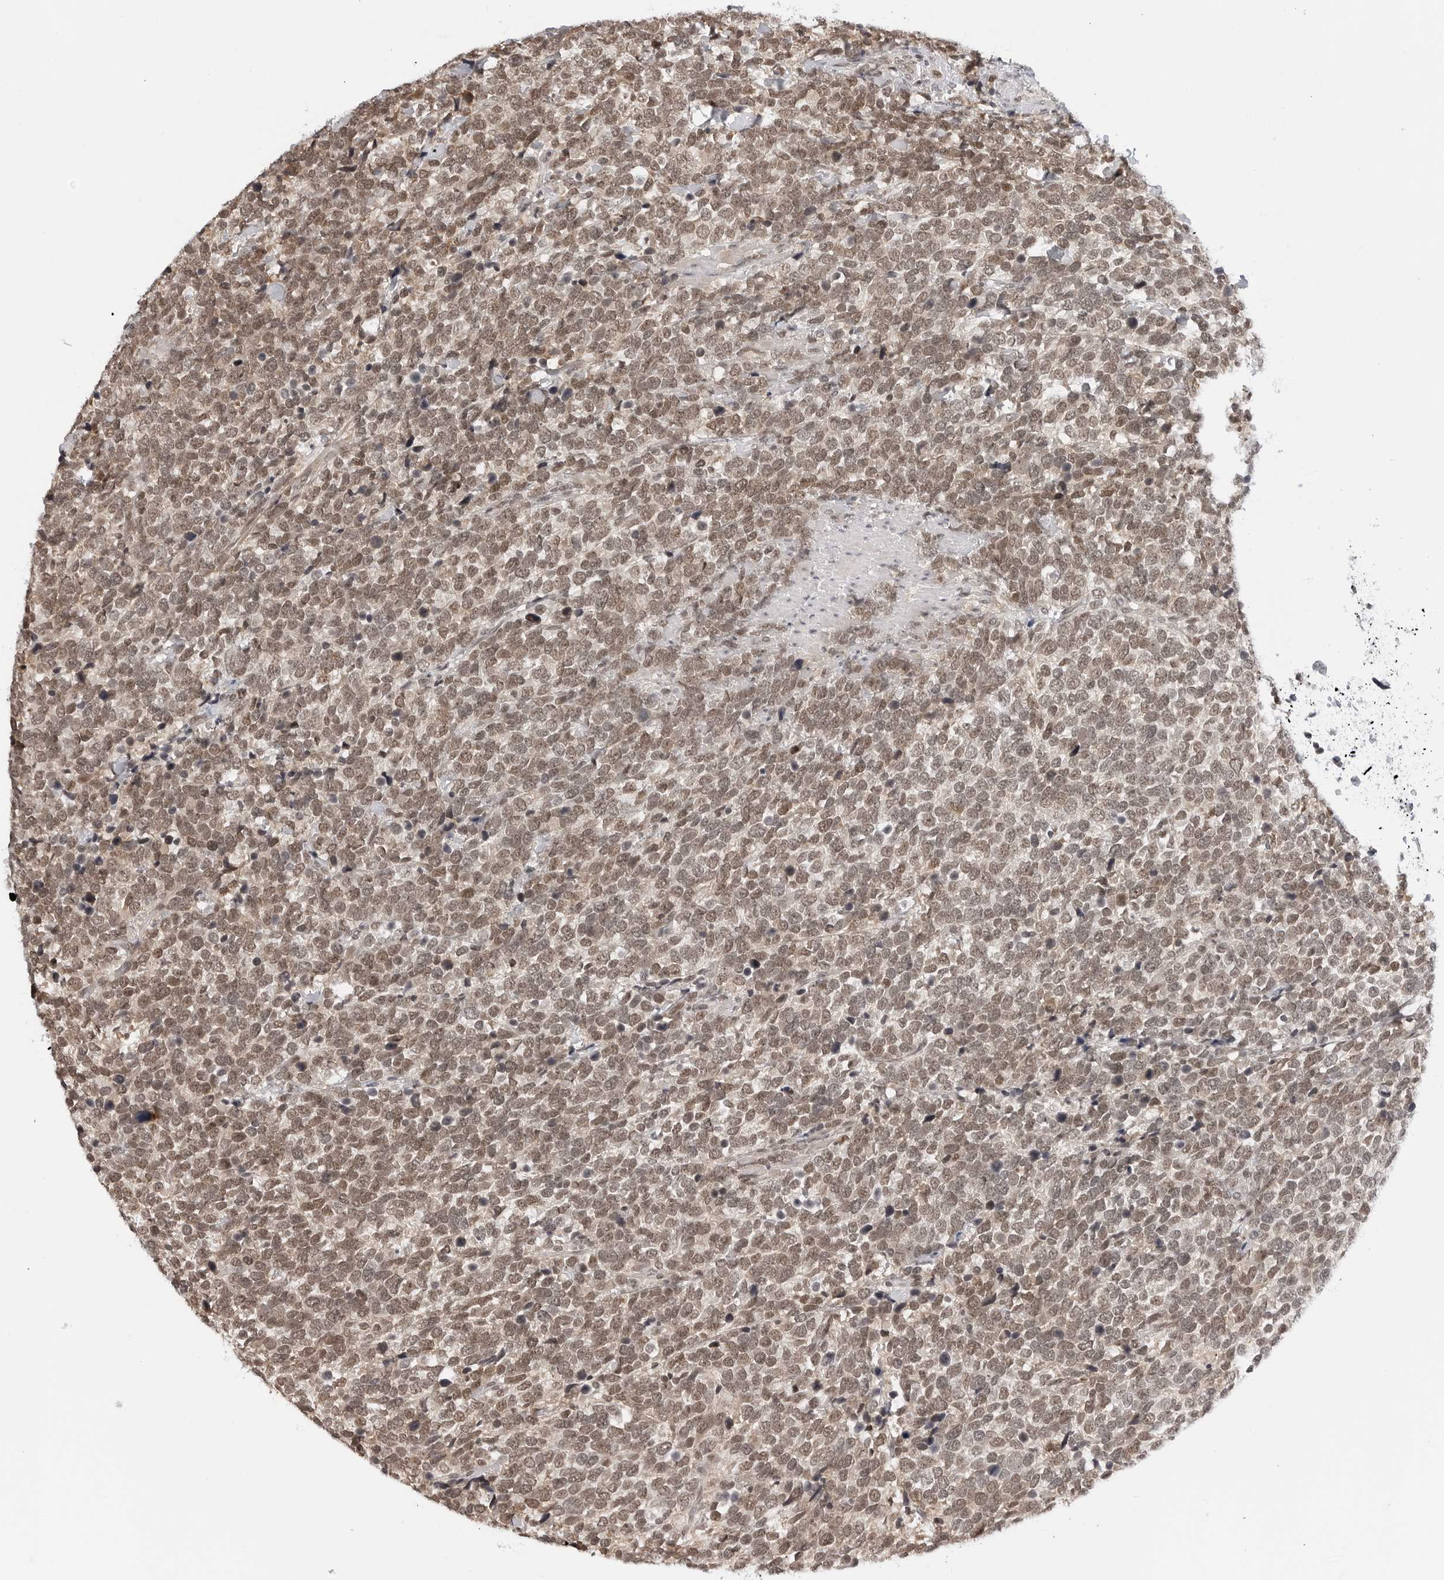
{"staining": {"intensity": "moderate", "quantity": ">75%", "location": "nuclear"}, "tissue": "urothelial cancer", "cell_type": "Tumor cells", "image_type": "cancer", "snomed": [{"axis": "morphology", "description": "Urothelial carcinoma, High grade"}, {"axis": "topography", "description": "Urinary bladder"}], "caption": "This is a photomicrograph of immunohistochemistry (IHC) staining of high-grade urothelial carcinoma, which shows moderate expression in the nuclear of tumor cells.", "gene": "C8orf33", "patient": {"sex": "female", "age": 82}}